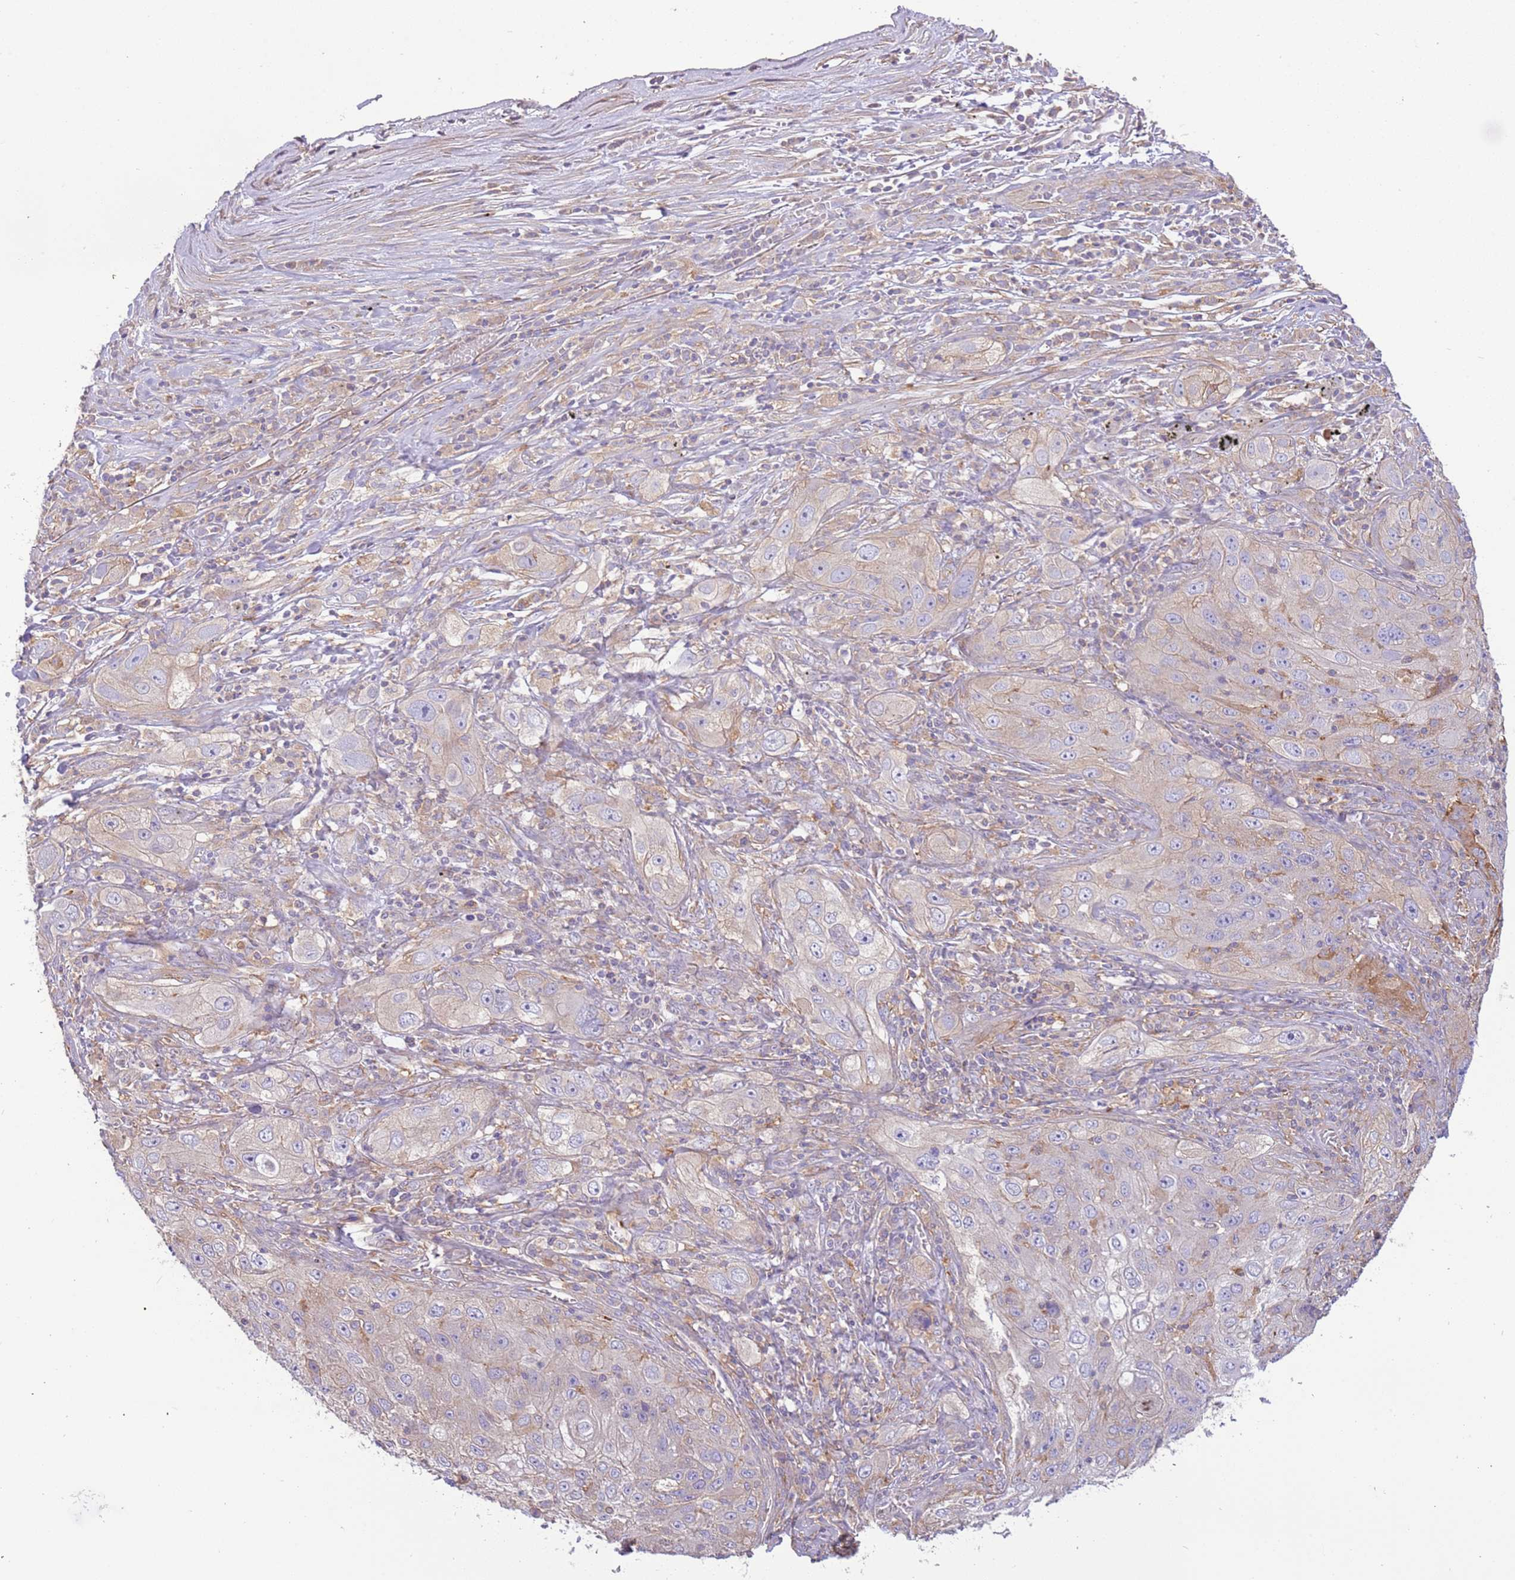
{"staining": {"intensity": "weak", "quantity": "<25%", "location": "cytoplasmic/membranous"}, "tissue": "lung cancer", "cell_type": "Tumor cells", "image_type": "cancer", "snomed": [{"axis": "morphology", "description": "Squamous cell carcinoma, NOS"}, {"axis": "topography", "description": "Lung"}], "caption": "This is an immunohistochemistry histopathology image of squamous cell carcinoma (lung). There is no staining in tumor cells.", "gene": "NAALADL1", "patient": {"sex": "female", "age": 69}}